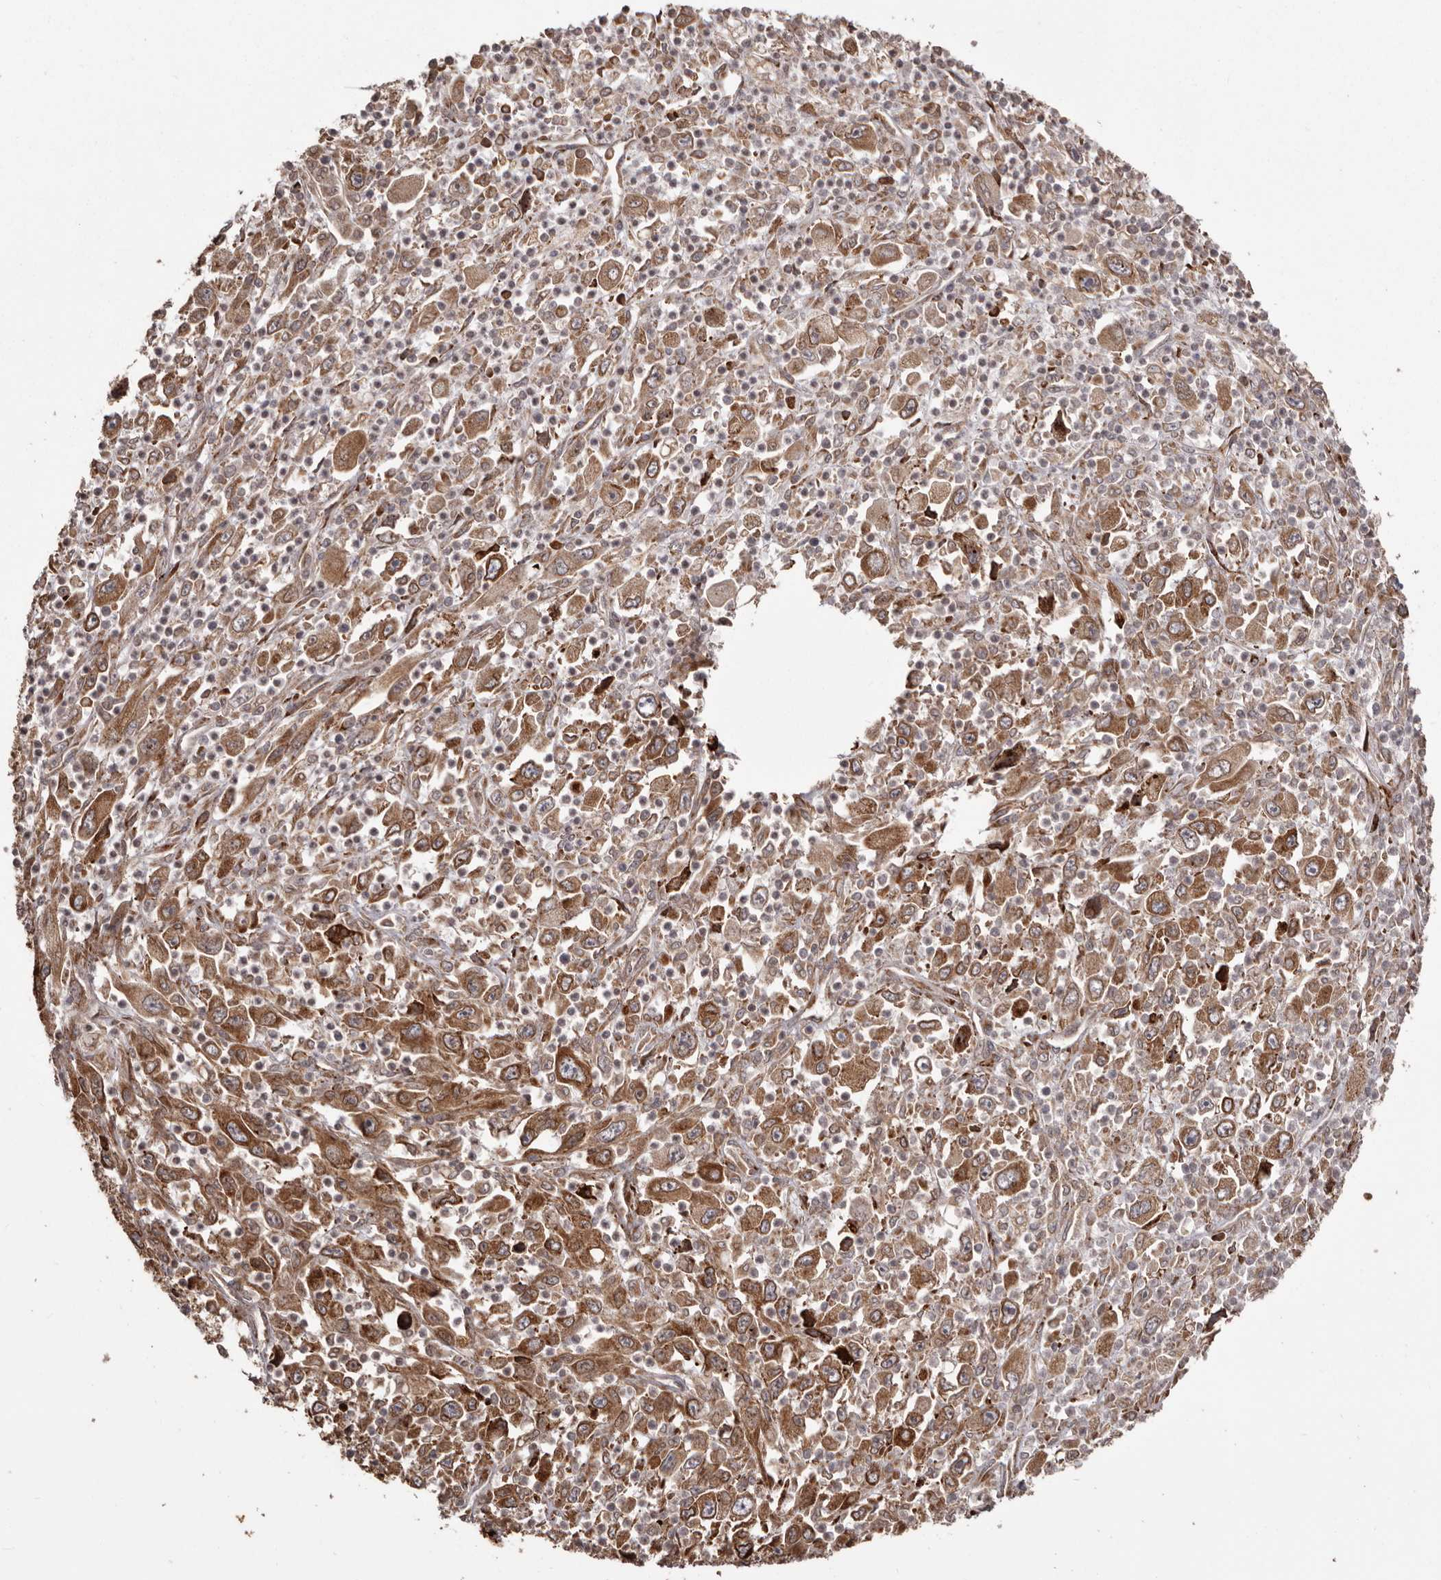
{"staining": {"intensity": "moderate", "quantity": ">75%", "location": "cytoplasmic/membranous"}, "tissue": "melanoma", "cell_type": "Tumor cells", "image_type": "cancer", "snomed": [{"axis": "morphology", "description": "Malignant melanoma, Metastatic site"}, {"axis": "topography", "description": "Skin"}], "caption": "An image of malignant melanoma (metastatic site) stained for a protein shows moderate cytoplasmic/membranous brown staining in tumor cells.", "gene": "NUP43", "patient": {"sex": "female", "age": 56}}